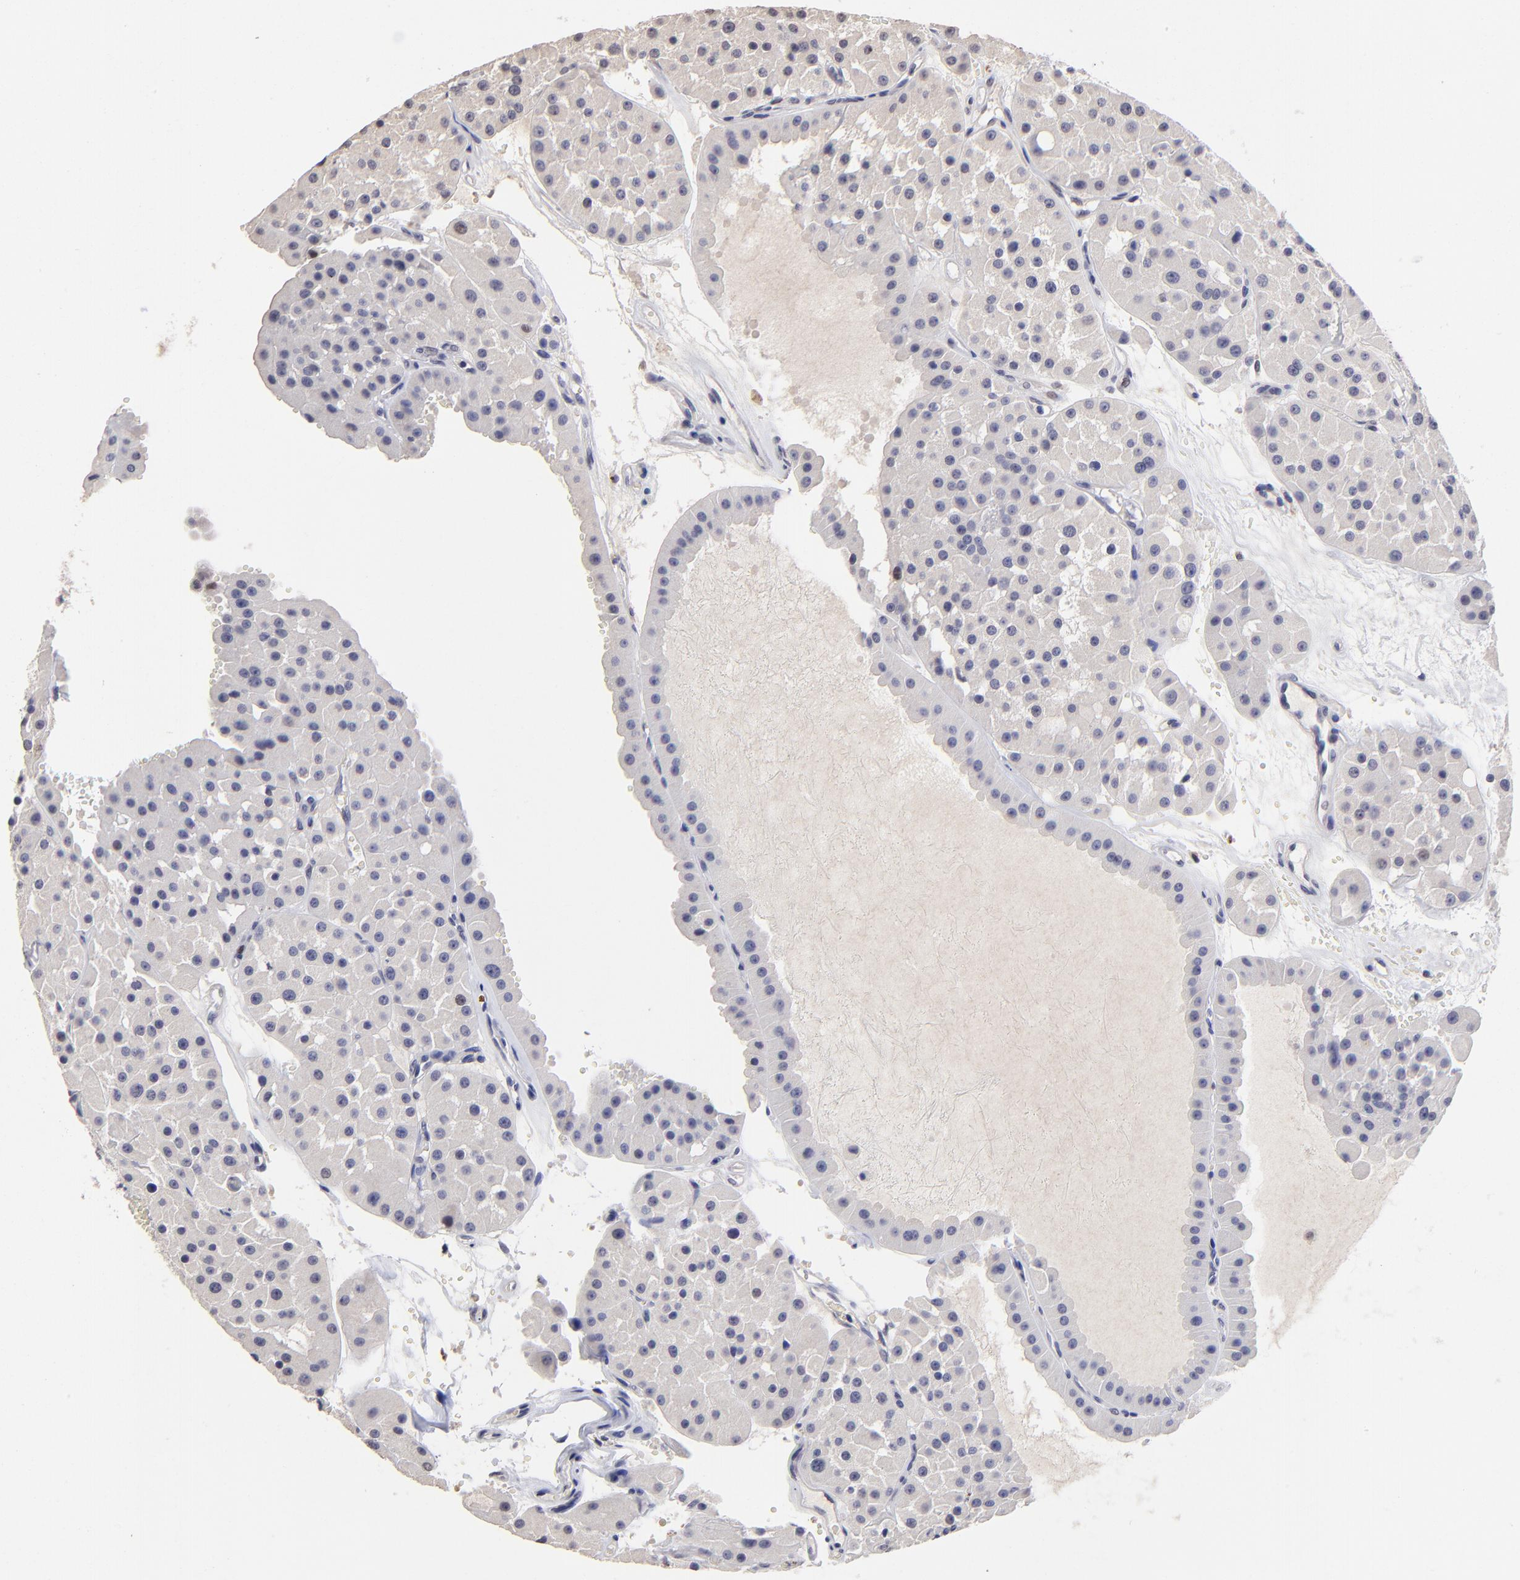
{"staining": {"intensity": "weak", "quantity": ">75%", "location": "cytoplasmic/membranous"}, "tissue": "renal cancer", "cell_type": "Tumor cells", "image_type": "cancer", "snomed": [{"axis": "morphology", "description": "Adenocarcinoma, uncertain malignant potential"}, {"axis": "topography", "description": "Kidney"}], "caption": "Immunohistochemical staining of adenocarcinoma,  uncertain malignant potential (renal) exhibits low levels of weak cytoplasmic/membranous expression in about >75% of tumor cells. (DAB = brown stain, brightfield microscopy at high magnification).", "gene": "DNMT1", "patient": {"sex": "male", "age": 63}}